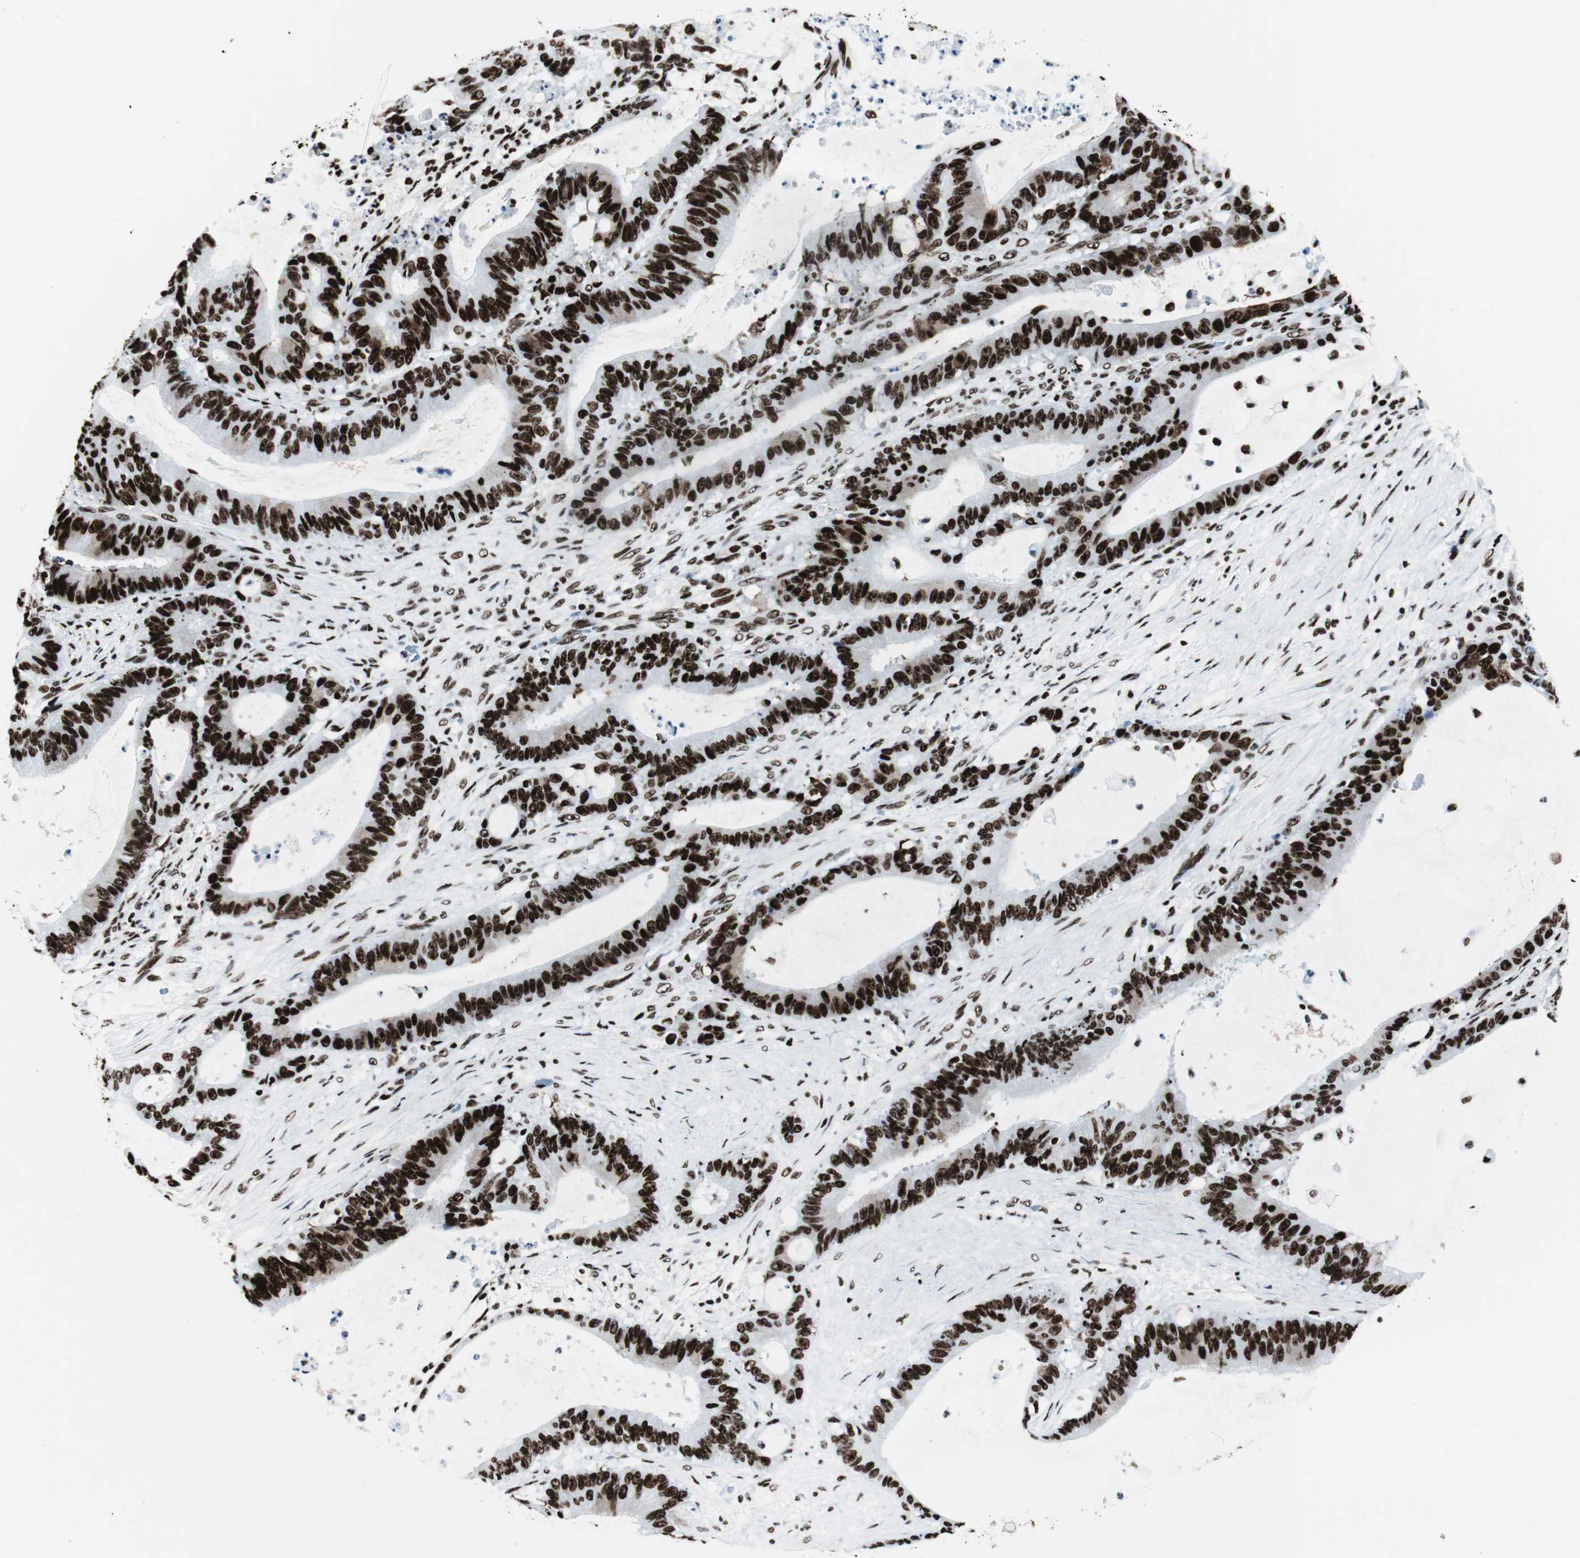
{"staining": {"intensity": "strong", "quantity": ">75%", "location": "nuclear"}, "tissue": "liver cancer", "cell_type": "Tumor cells", "image_type": "cancer", "snomed": [{"axis": "morphology", "description": "Cholangiocarcinoma"}, {"axis": "topography", "description": "Liver"}], "caption": "Liver cholangiocarcinoma stained with IHC displays strong nuclear expression in approximately >75% of tumor cells.", "gene": "NCL", "patient": {"sex": "female", "age": 73}}